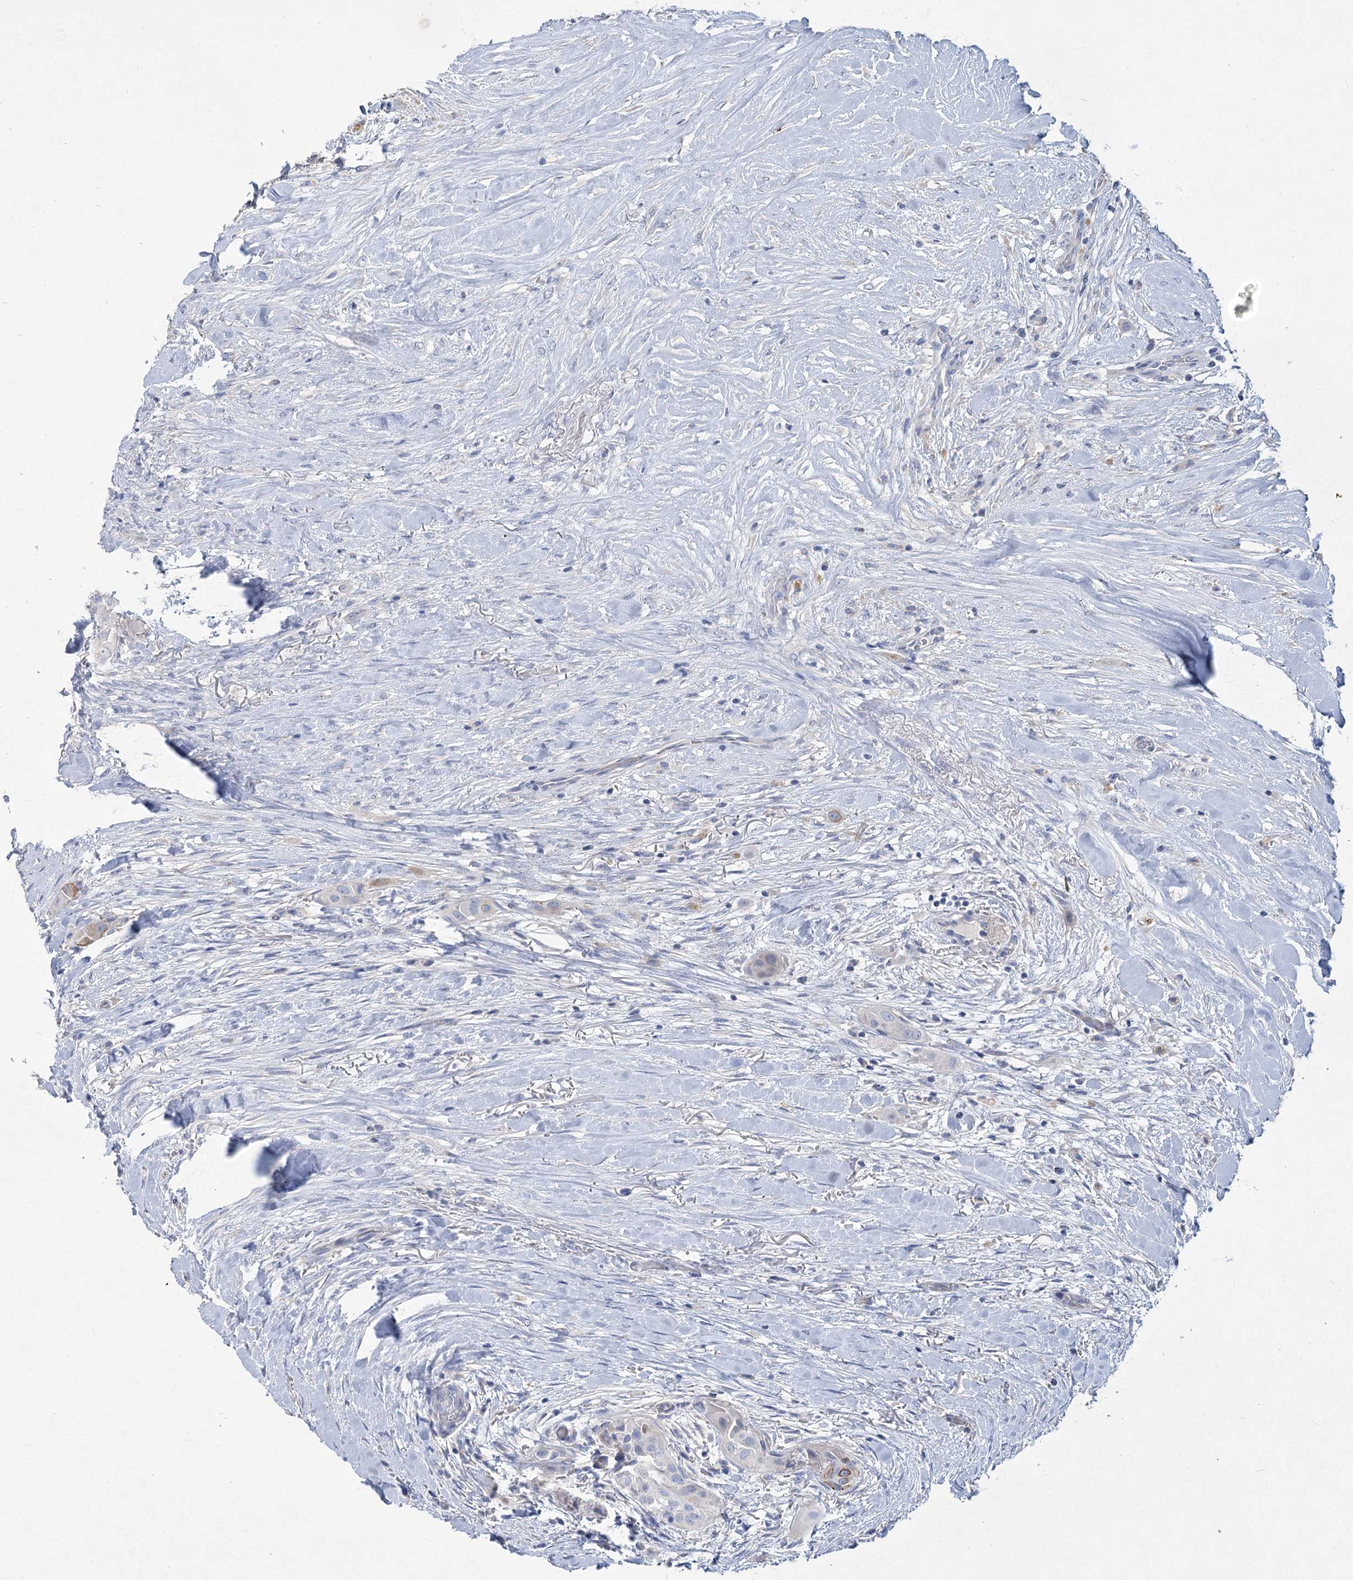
{"staining": {"intensity": "negative", "quantity": "none", "location": "none"}, "tissue": "thyroid cancer", "cell_type": "Tumor cells", "image_type": "cancer", "snomed": [{"axis": "morphology", "description": "Papillary adenocarcinoma, NOS"}, {"axis": "topography", "description": "Thyroid gland"}], "caption": "A micrograph of human papillary adenocarcinoma (thyroid) is negative for staining in tumor cells.", "gene": "SLC9A3", "patient": {"sex": "female", "age": 59}}